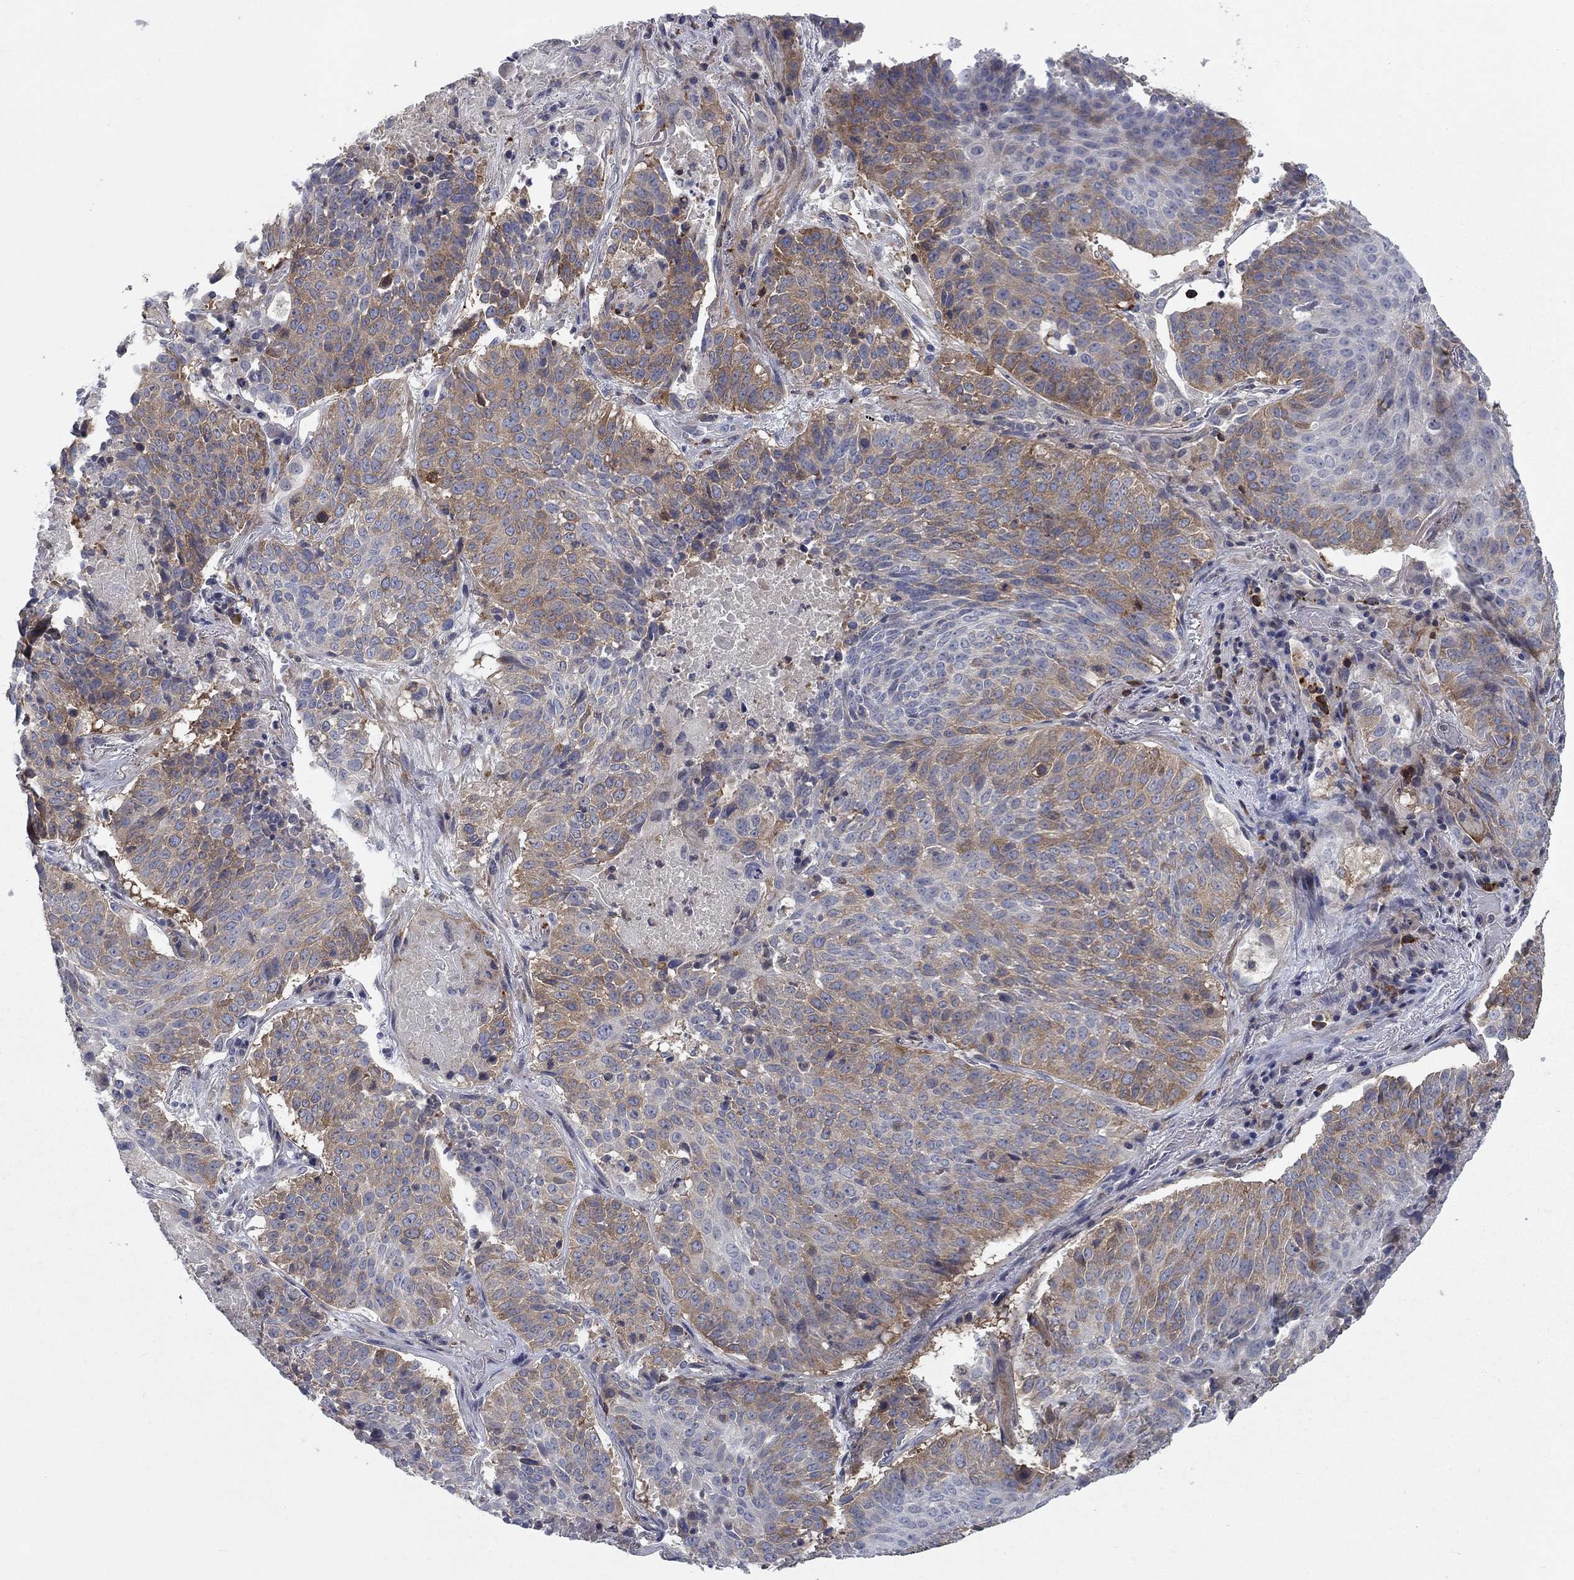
{"staining": {"intensity": "weak", "quantity": ">75%", "location": "cytoplasmic/membranous"}, "tissue": "lung cancer", "cell_type": "Tumor cells", "image_type": "cancer", "snomed": [{"axis": "morphology", "description": "Squamous cell carcinoma, NOS"}, {"axis": "topography", "description": "Lung"}], "caption": "Immunohistochemical staining of human squamous cell carcinoma (lung) exhibits weak cytoplasmic/membranous protein staining in about >75% of tumor cells.", "gene": "KIF15", "patient": {"sex": "male", "age": 64}}